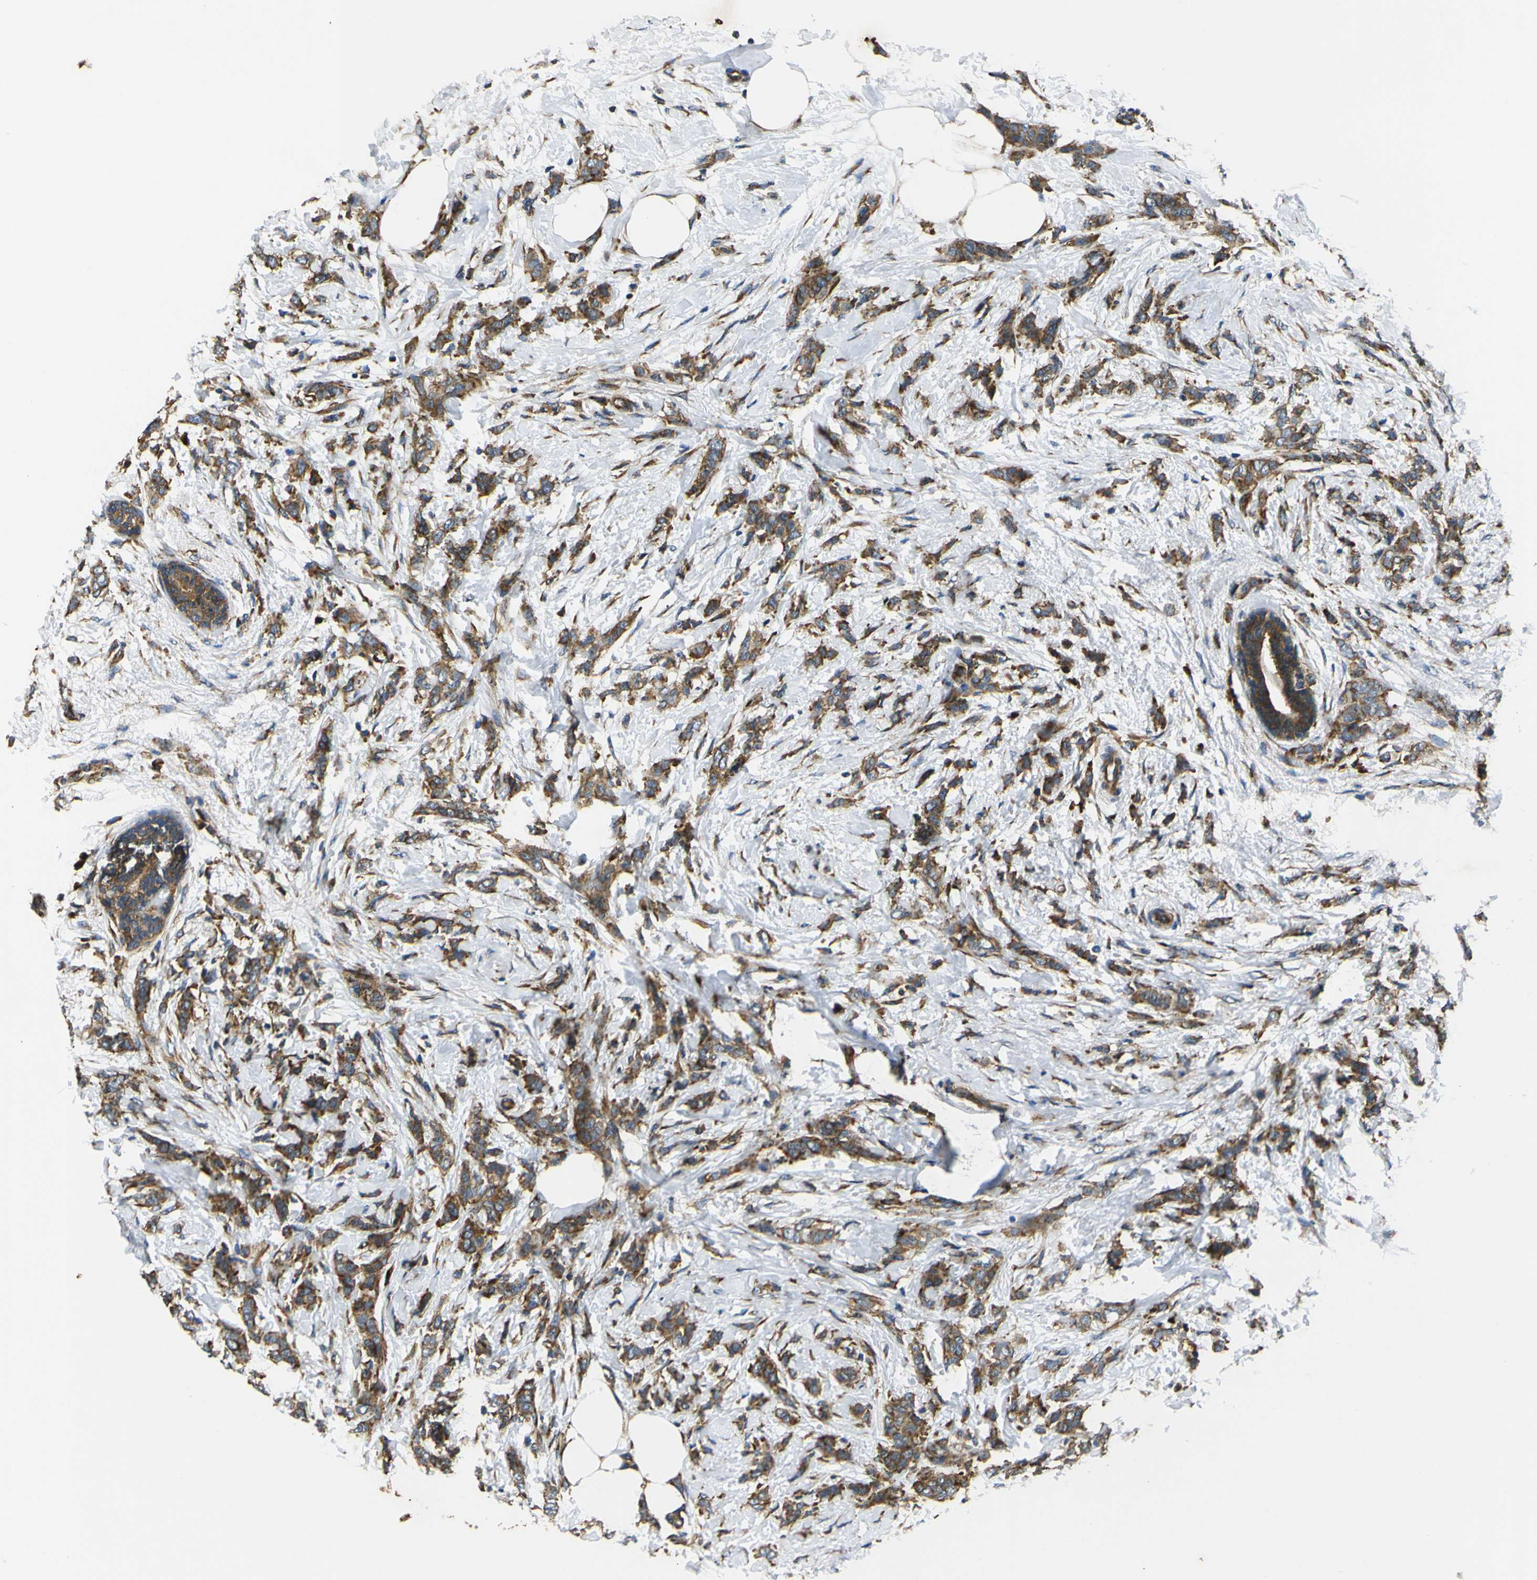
{"staining": {"intensity": "moderate", "quantity": ">75%", "location": "cytoplasmic/membranous"}, "tissue": "breast cancer", "cell_type": "Tumor cells", "image_type": "cancer", "snomed": [{"axis": "morphology", "description": "Lobular carcinoma, in situ"}, {"axis": "morphology", "description": "Lobular carcinoma"}, {"axis": "topography", "description": "Breast"}], "caption": "An immunohistochemistry (IHC) histopathology image of tumor tissue is shown. Protein staining in brown shows moderate cytoplasmic/membranous positivity in breast cancer (lobular carcinoma in situ) within tumor cells.", "gene": "RPSA", "patient": {"sex": "female", "age": 41}}